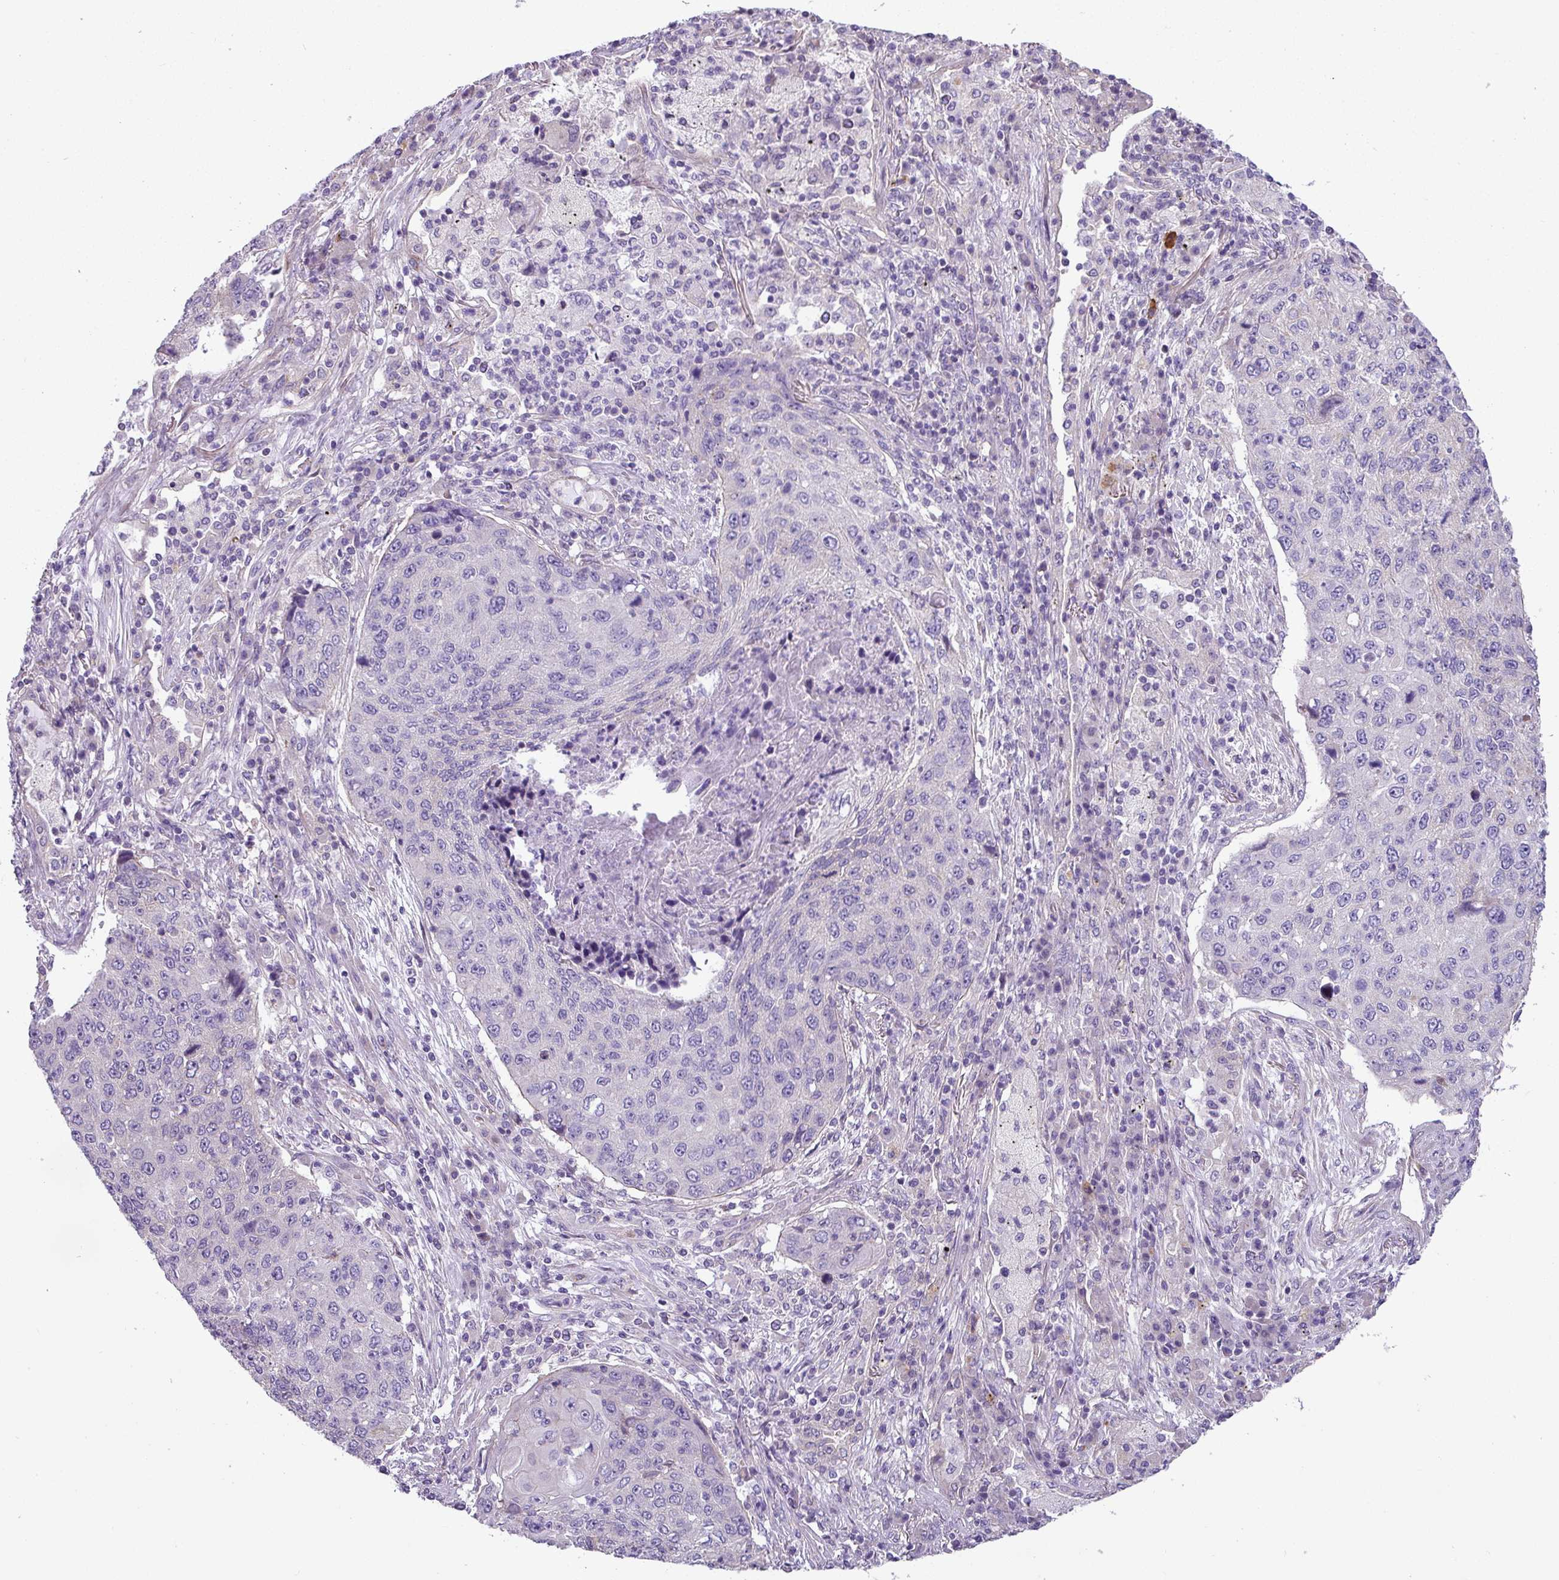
{"staining": {"intensity": "negative", "quantity": "none", "location": "none"}, "tissue": "lung cancer", "cell_type": "Tumor cells", "image_type": "cancer", "snomed": [{"axis": "morphology", "description": "Squamous cell carcinoma, NOS"}, {"axis": "topography", "description": "Lung"}], "caption": "High magnification brightfield microscopy of squamous cell carcinoma (lung) stained with DAB (brown) and counterstained with hematoxylin (blue): tumor cells show no significant staining.", "gene": "PALS2", "patient": {"sex": "female", "age": 63}}